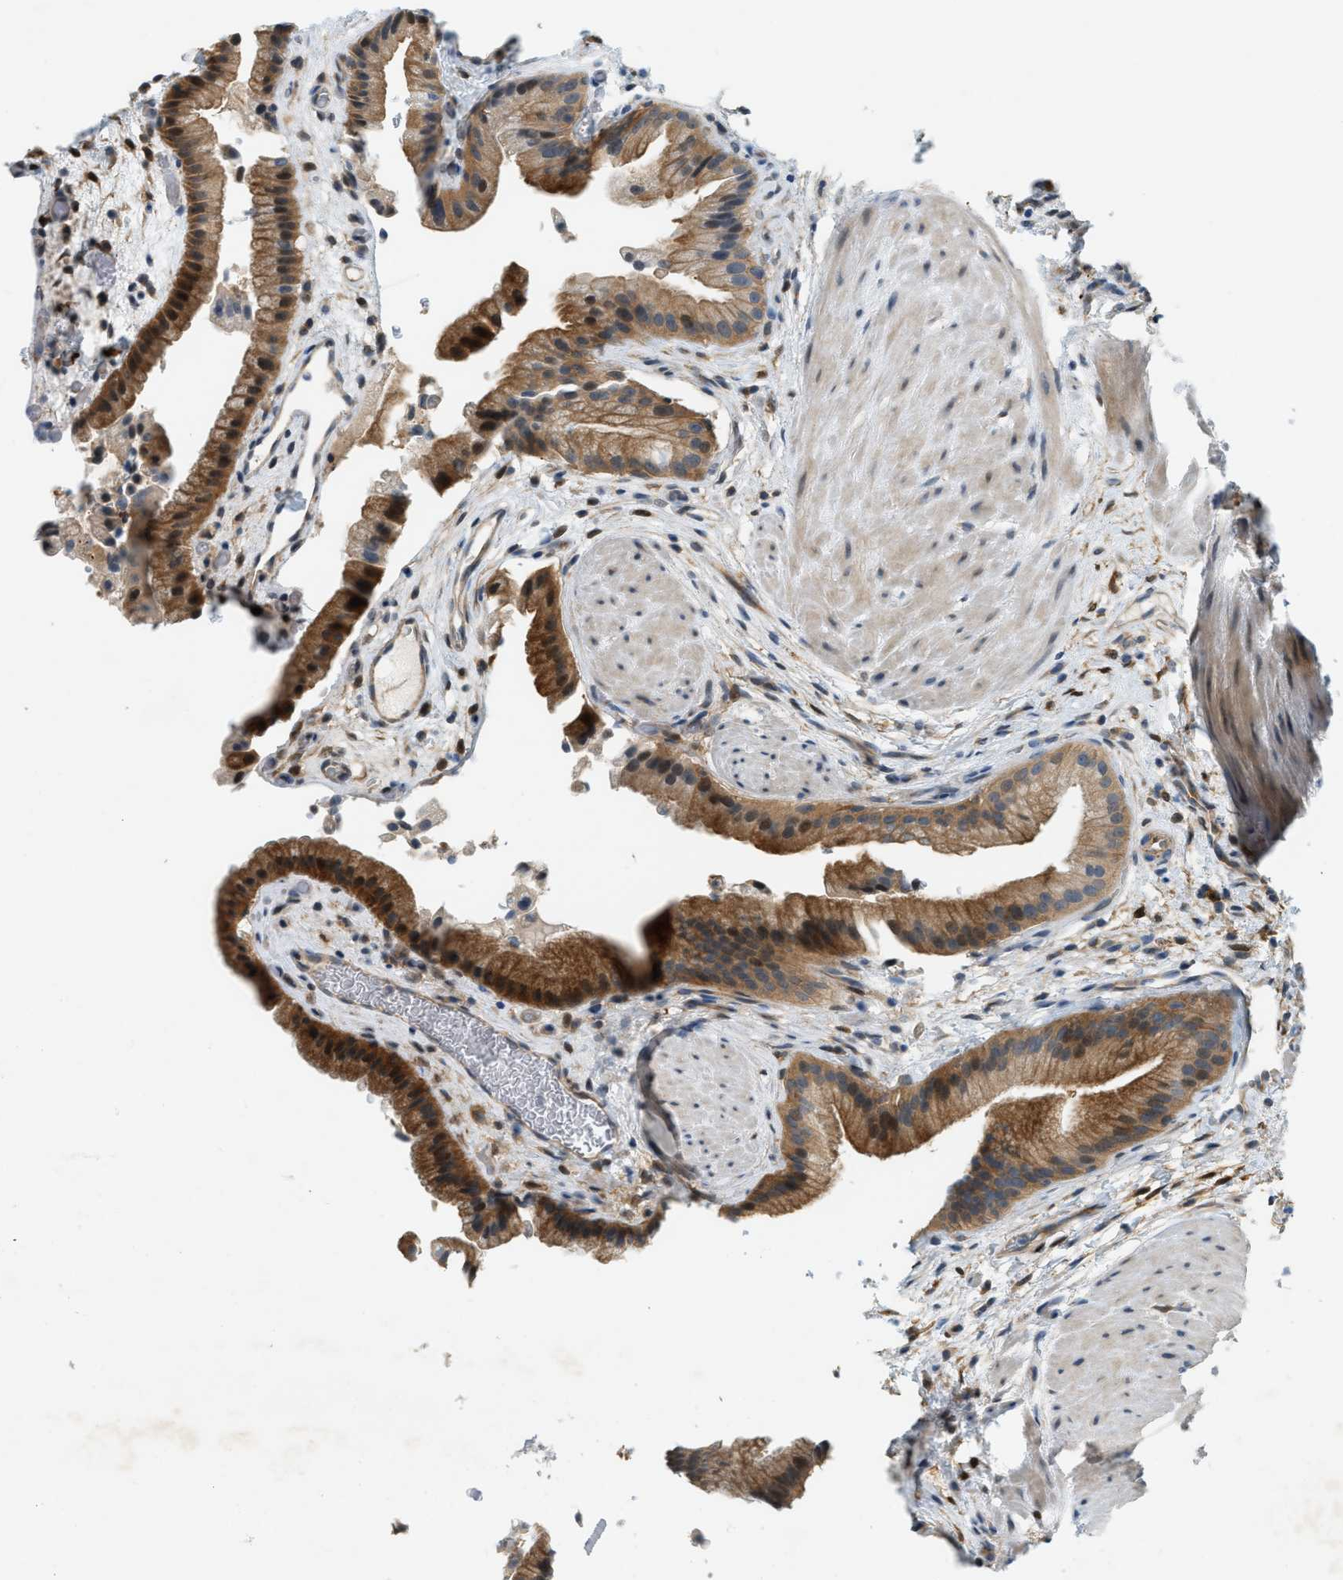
{"staining": {"intensity": "moderate", "quantity": ">75%", "location": "cytoplasmic/membranous,nuclear"}, "tissue": "gallbladder", "cell_type": "Glandular cells", "image_type": "normal", "snomed": [{"axis": "morphology", "description": "Normal tissue, NOS"}, {"axis": "topography", "description": "Gallbladder"}], "caption": "This is an image of immunohistochemistry staining of normal gallbladder, which shows moderate expression in the cytoplasmic/membranous,nuclear of glandular cells.", "gene": "PDCL3", "patient": {"sex": "male", "age": 49}}